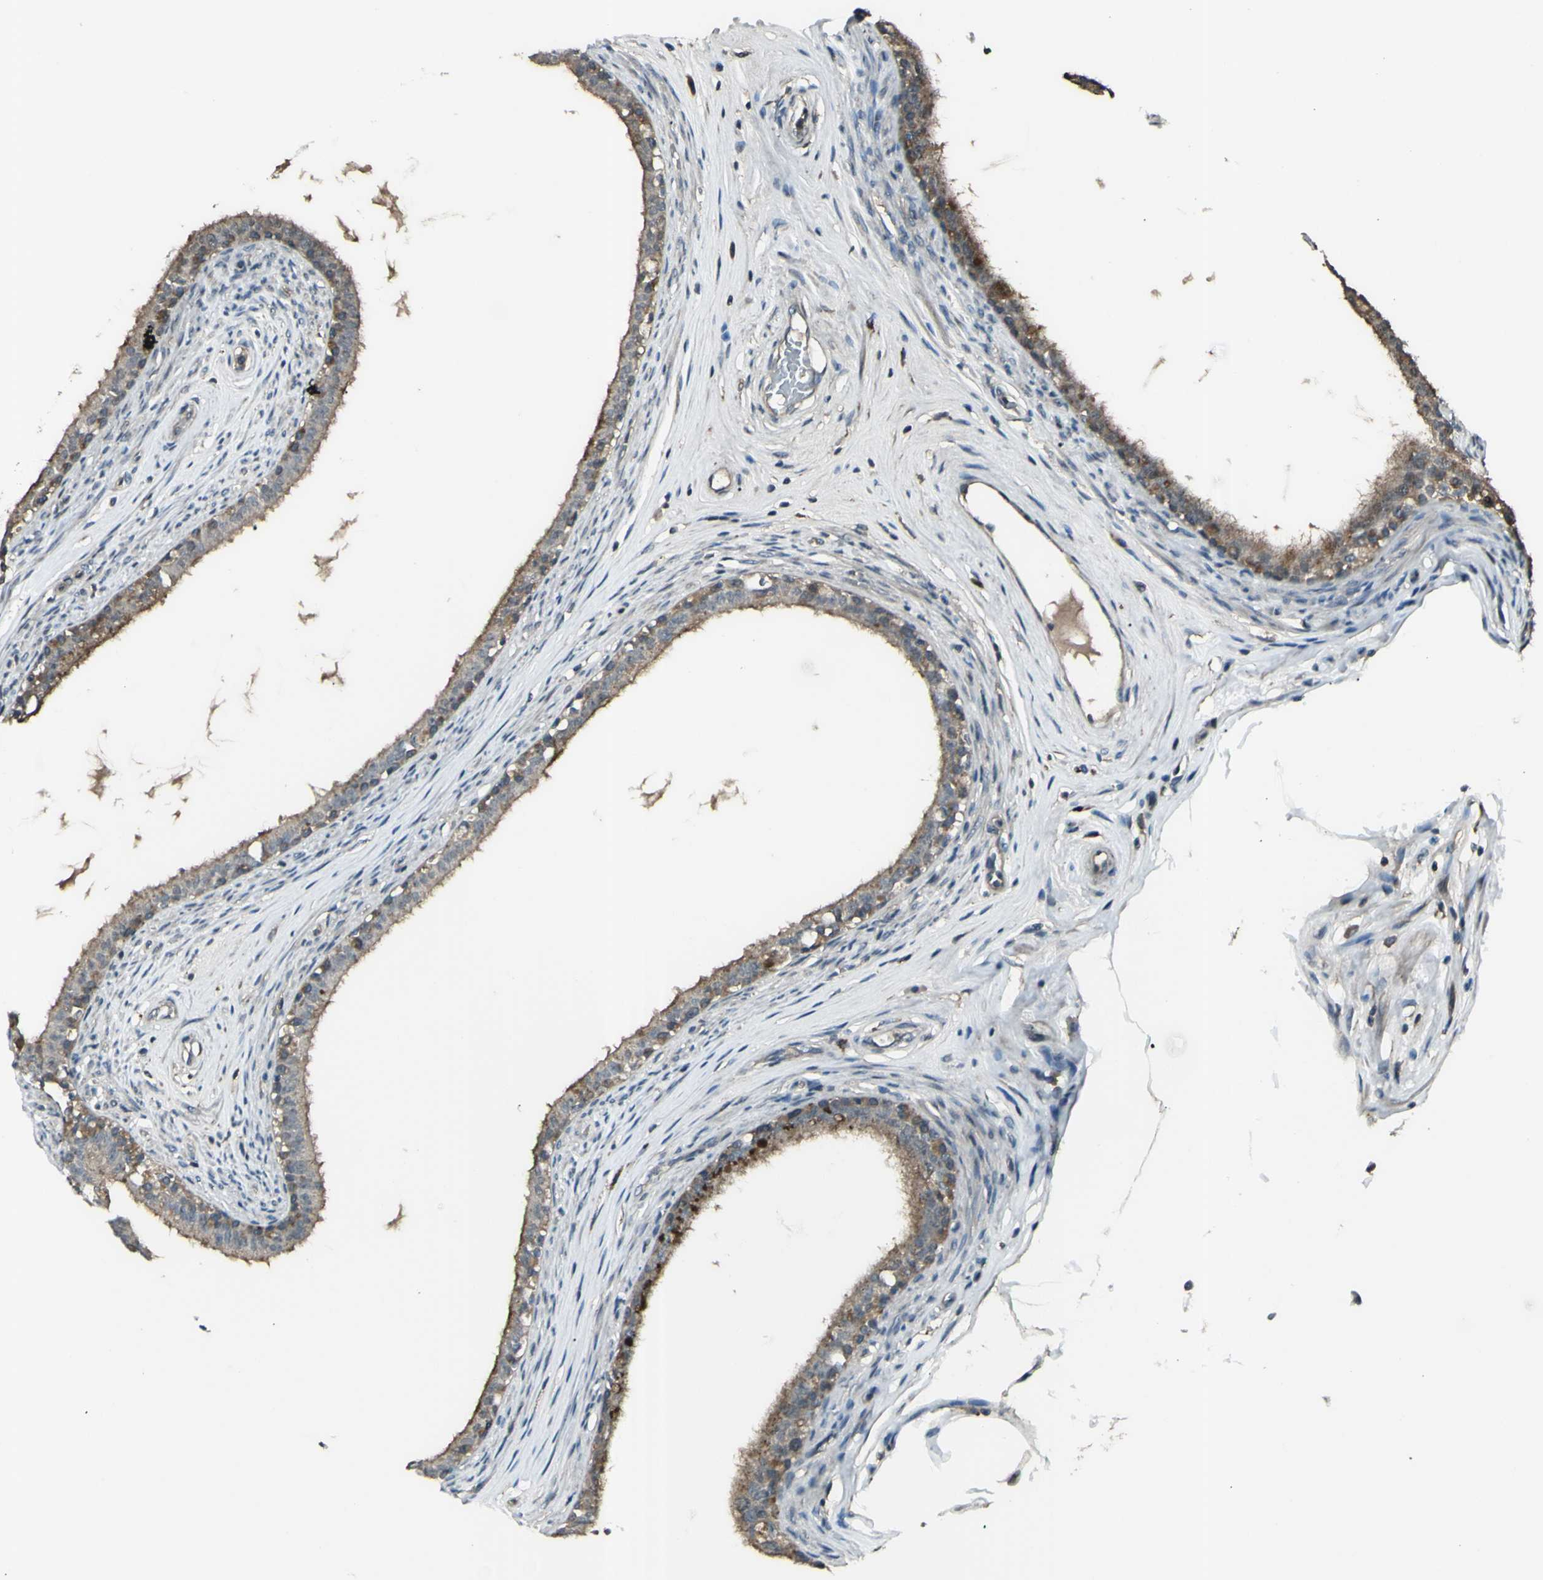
{"staining": {"intensity": "moderate", "quantity": ">75%", "location": "cytoplasmic/membranous,nuclear"}, "tissue": "epididymis", "cell_type": "Glandular cells", "image_type": "normal", "snomed": [{"axis": "morphology", "description": "Normal tissue, NOS"}, {"axis": "morphology", "description": "Inflammation, NOS"}, {"axis": "topography", "description": "Epididymis"}], "caption": "IHC image of benign epididymis: epididymis stained using immunohistochemistry (IHC) demonstrates medium levels of moderate protein expression localized specifically in the cytoplasmic/membranous,nuclear of glandular cells, appearing as a cytoplasmic/membranous,nuclear brown color.", "gene": "GNAS", "patient": {"sex": "male", "age": 84}}